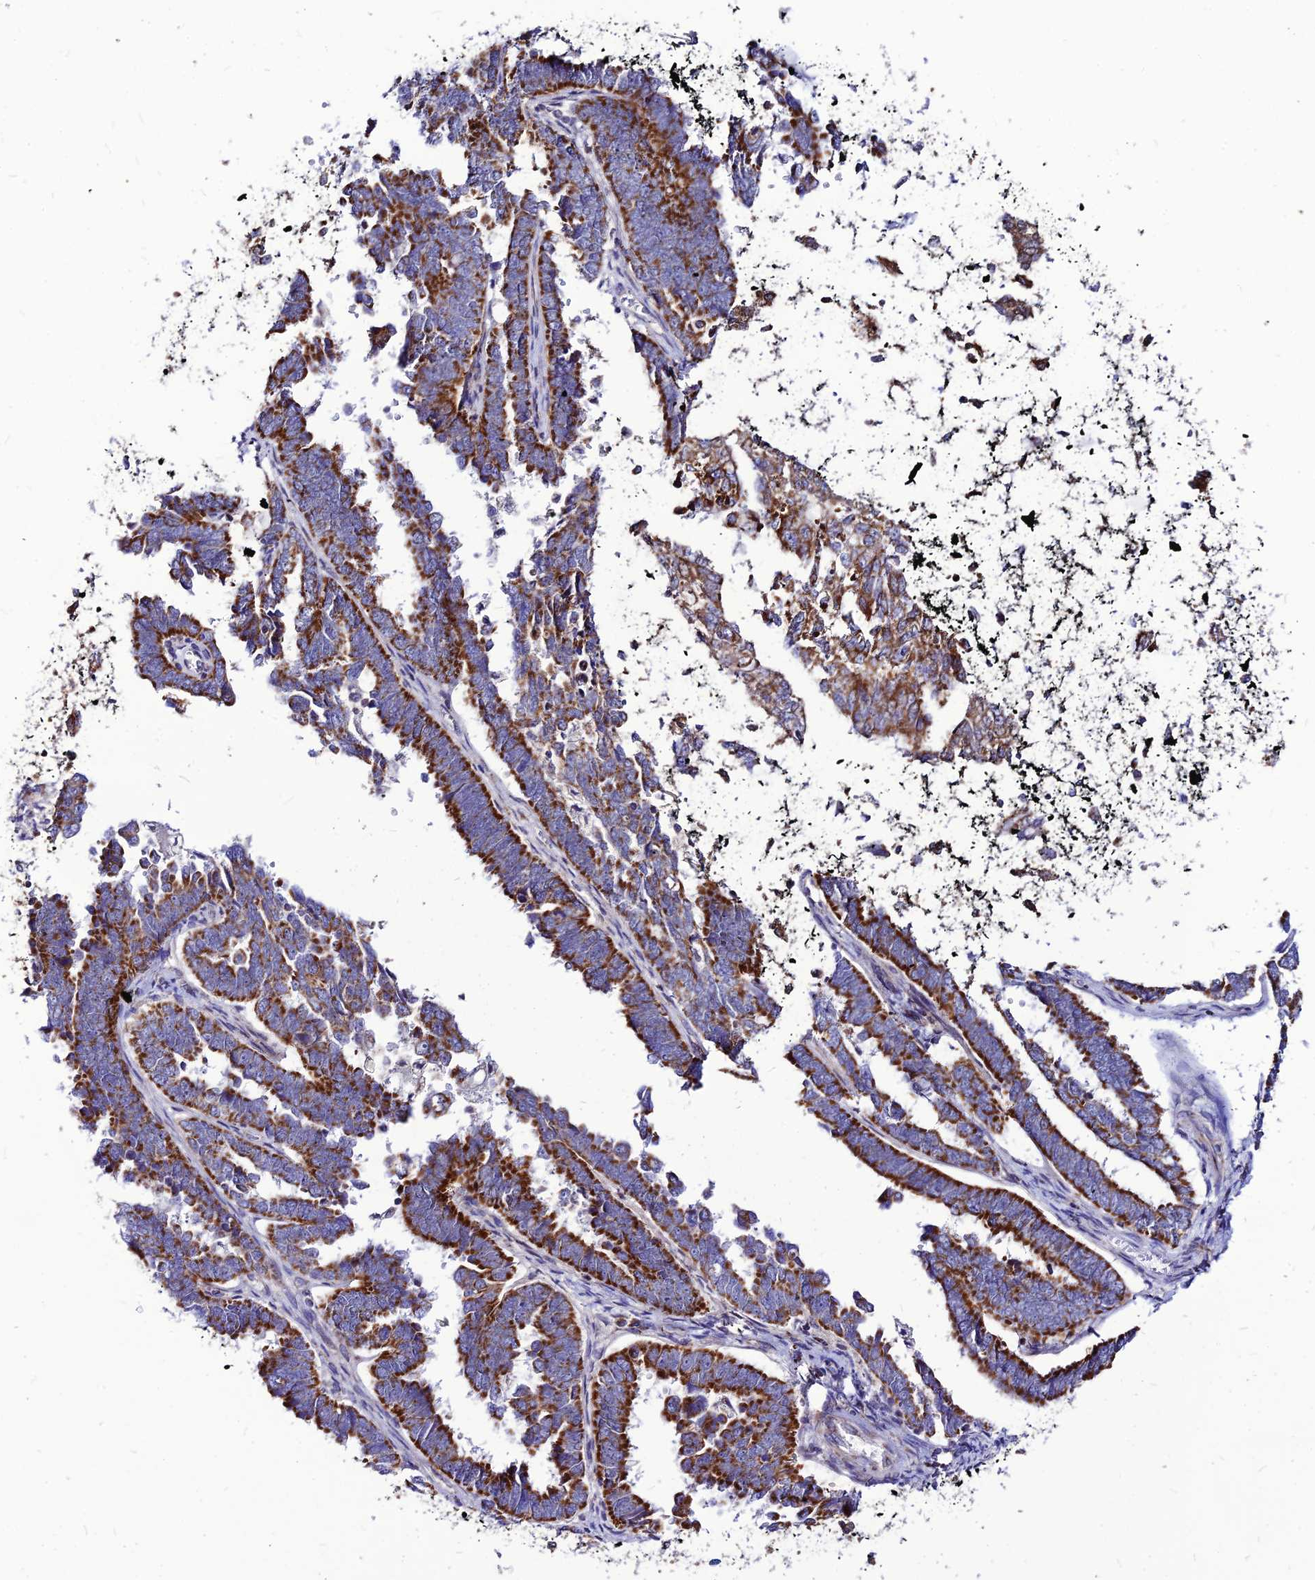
{"staining": {"intensity": "strong", "quantity": ">75%", "location": "cytoplasmic/membranous"}, "tissue": "endometrial cancer", "cell_type": "Tumor cells", "image_type": "cancer", "snomed": [{"axis": "morphology", "description": "Adenocarcinoma, NOS"}, {"axis": "topography", "description": "Endometrium"}], "caption": "There is high levels of strong cytoplasmic/membranous staining in tumor cells of adenocarcinoma (endometrial), as demonstrated by immunohistochemical staining (brown color).", "gene": "ECI1", "patient": {"sex": "female", "age": 75}}